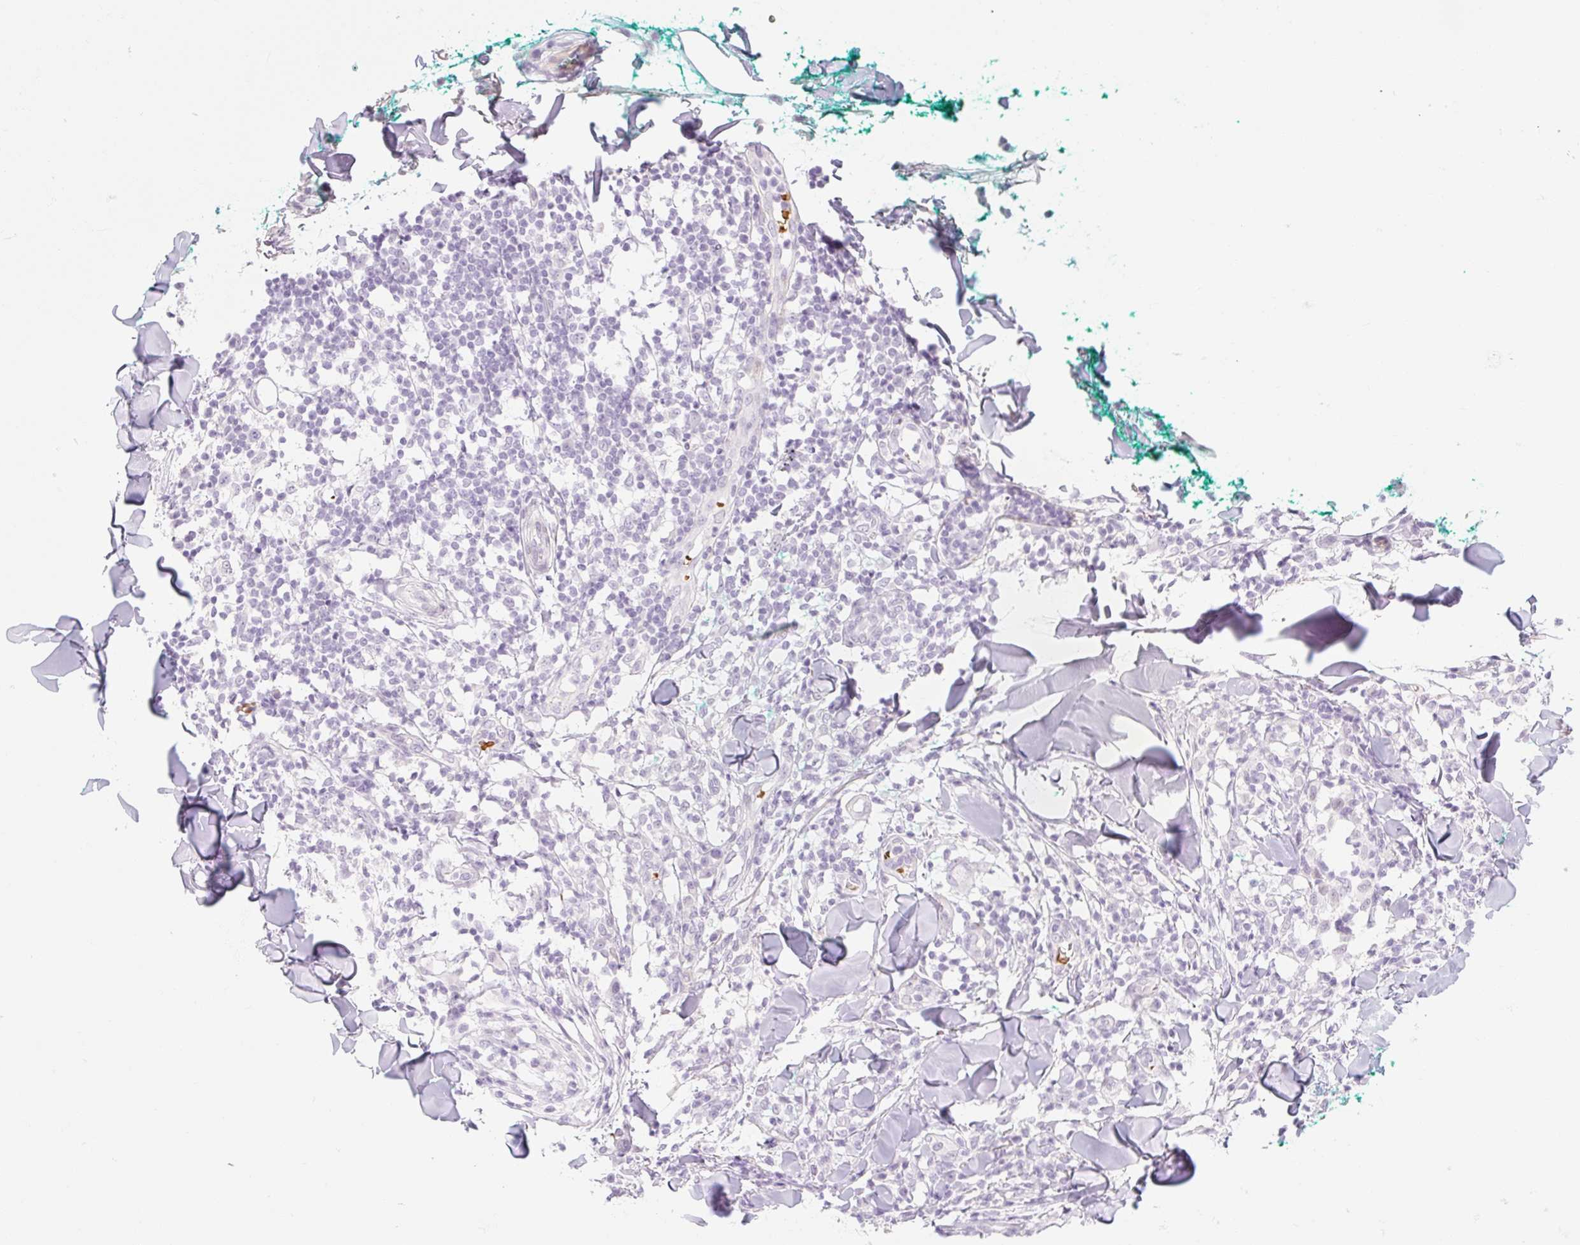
{"staining": {"intensity": "negative", "quantity": "none", "location": "none"}, "tissue": "melanoma", "cell_type": "Tumor cells", "image_type": "cancer", "snomed": [{"axis": "morphology", "description": "Malignant melanoma, NOS"}, {"axis": "topography", "description": "Skin"}], "caption": "High magnification brightfield microscopy of malignant melanoma stained with DAB (brown) and counterstained with hematoxylin (blue): tumor cells show no significant expression.", "gene": "TAF1L", "patient": {"sex": "male", "age": 66}}